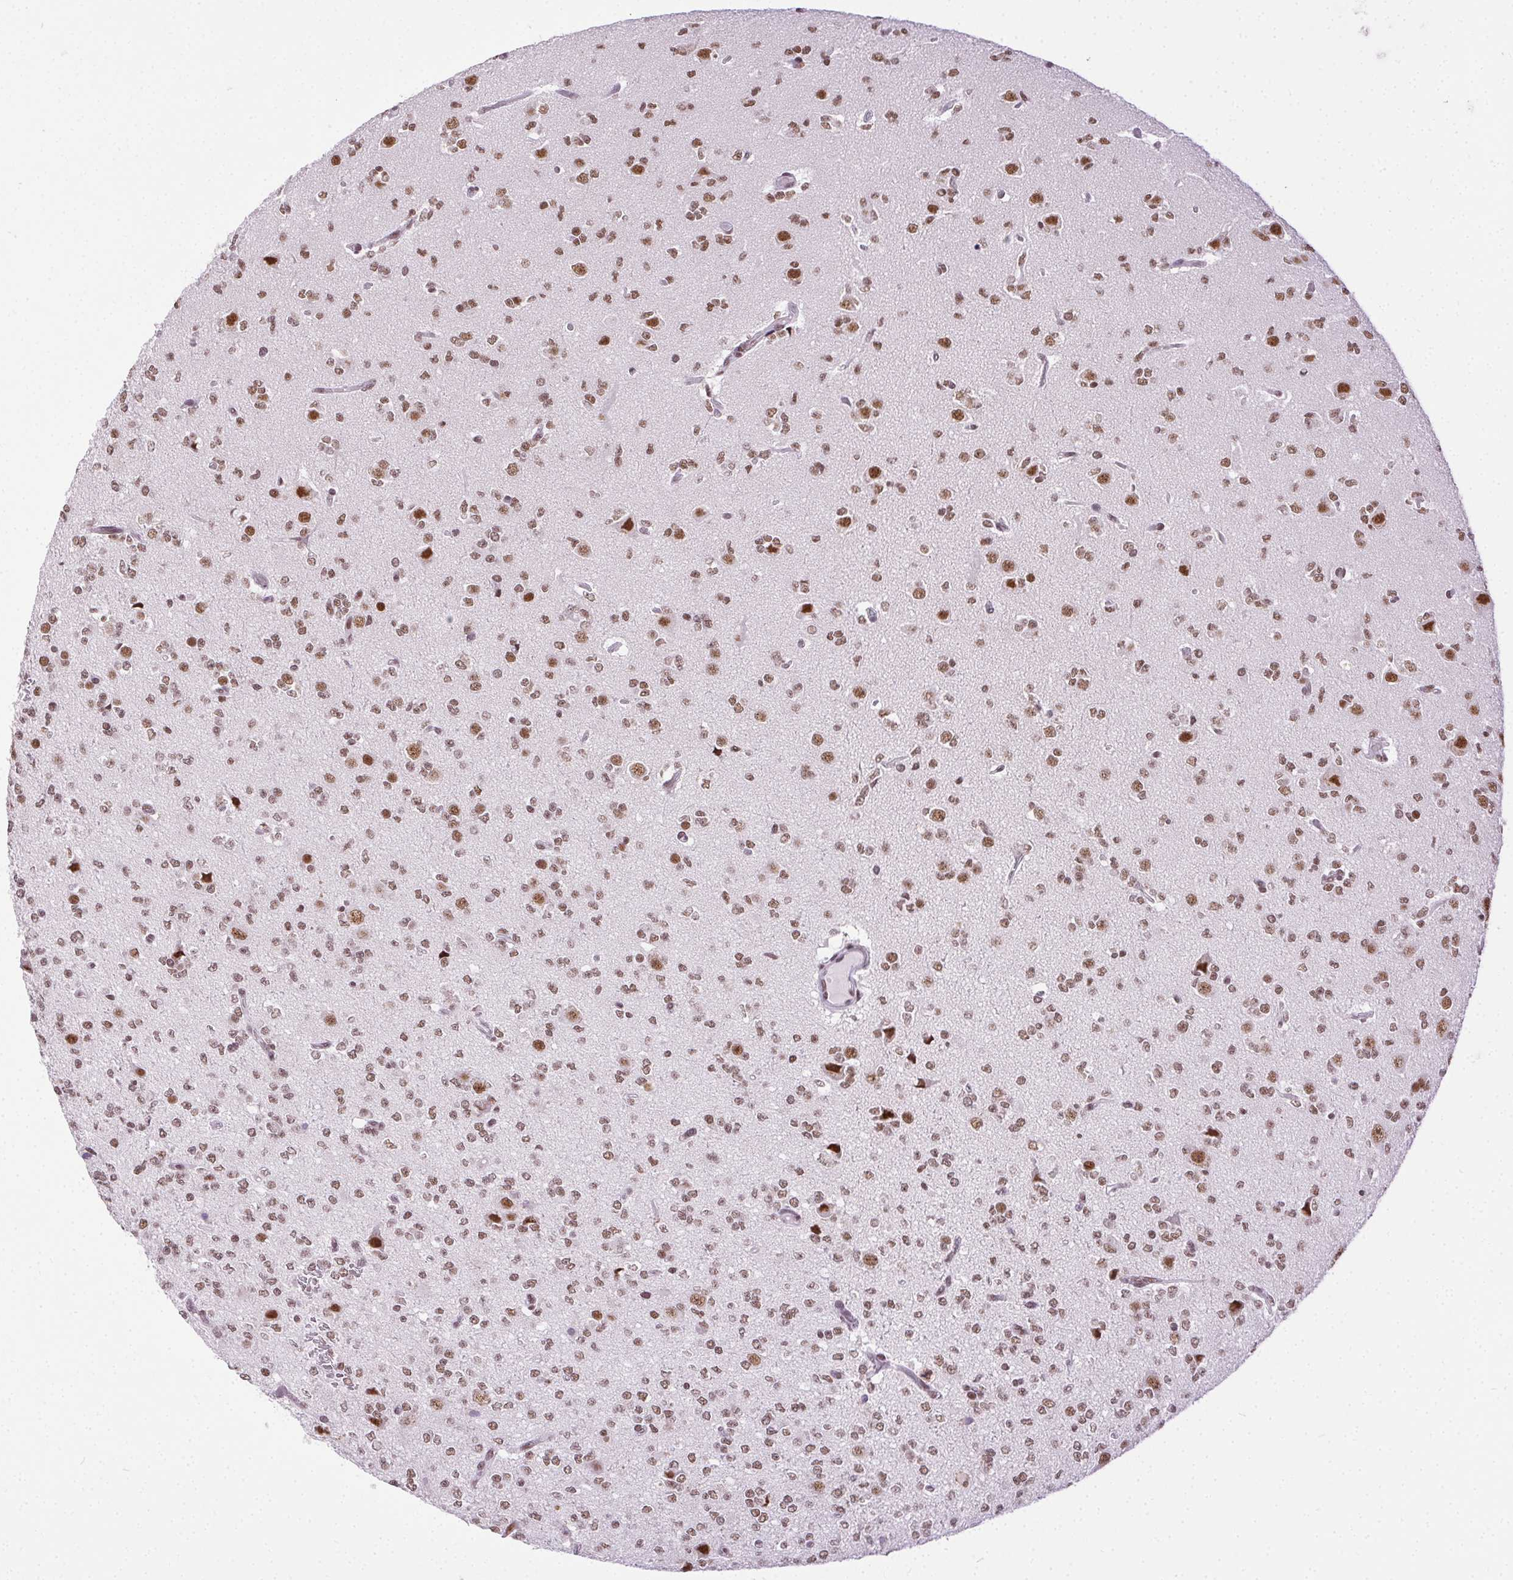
{"staining": {"intensity": "moderate", "quantity": ">75%", "location": "nuclear"}, "tissue": "glioma", "cell_type": "Tumor cells", "image_type": "cancer", "snomed": [{"axis": "morphology", "description": "Glioma, malignant, Low grade"}, {"axis": "topography", "description": "Brain"}], "caption": "Brown immunohistochemical staining in human malignant glioma (low-grade) displays moderate nuclear positivity in about >75% of tumor cells.", "gene": "TRA2B", "patient": {"sex": "male", "age": 27}}